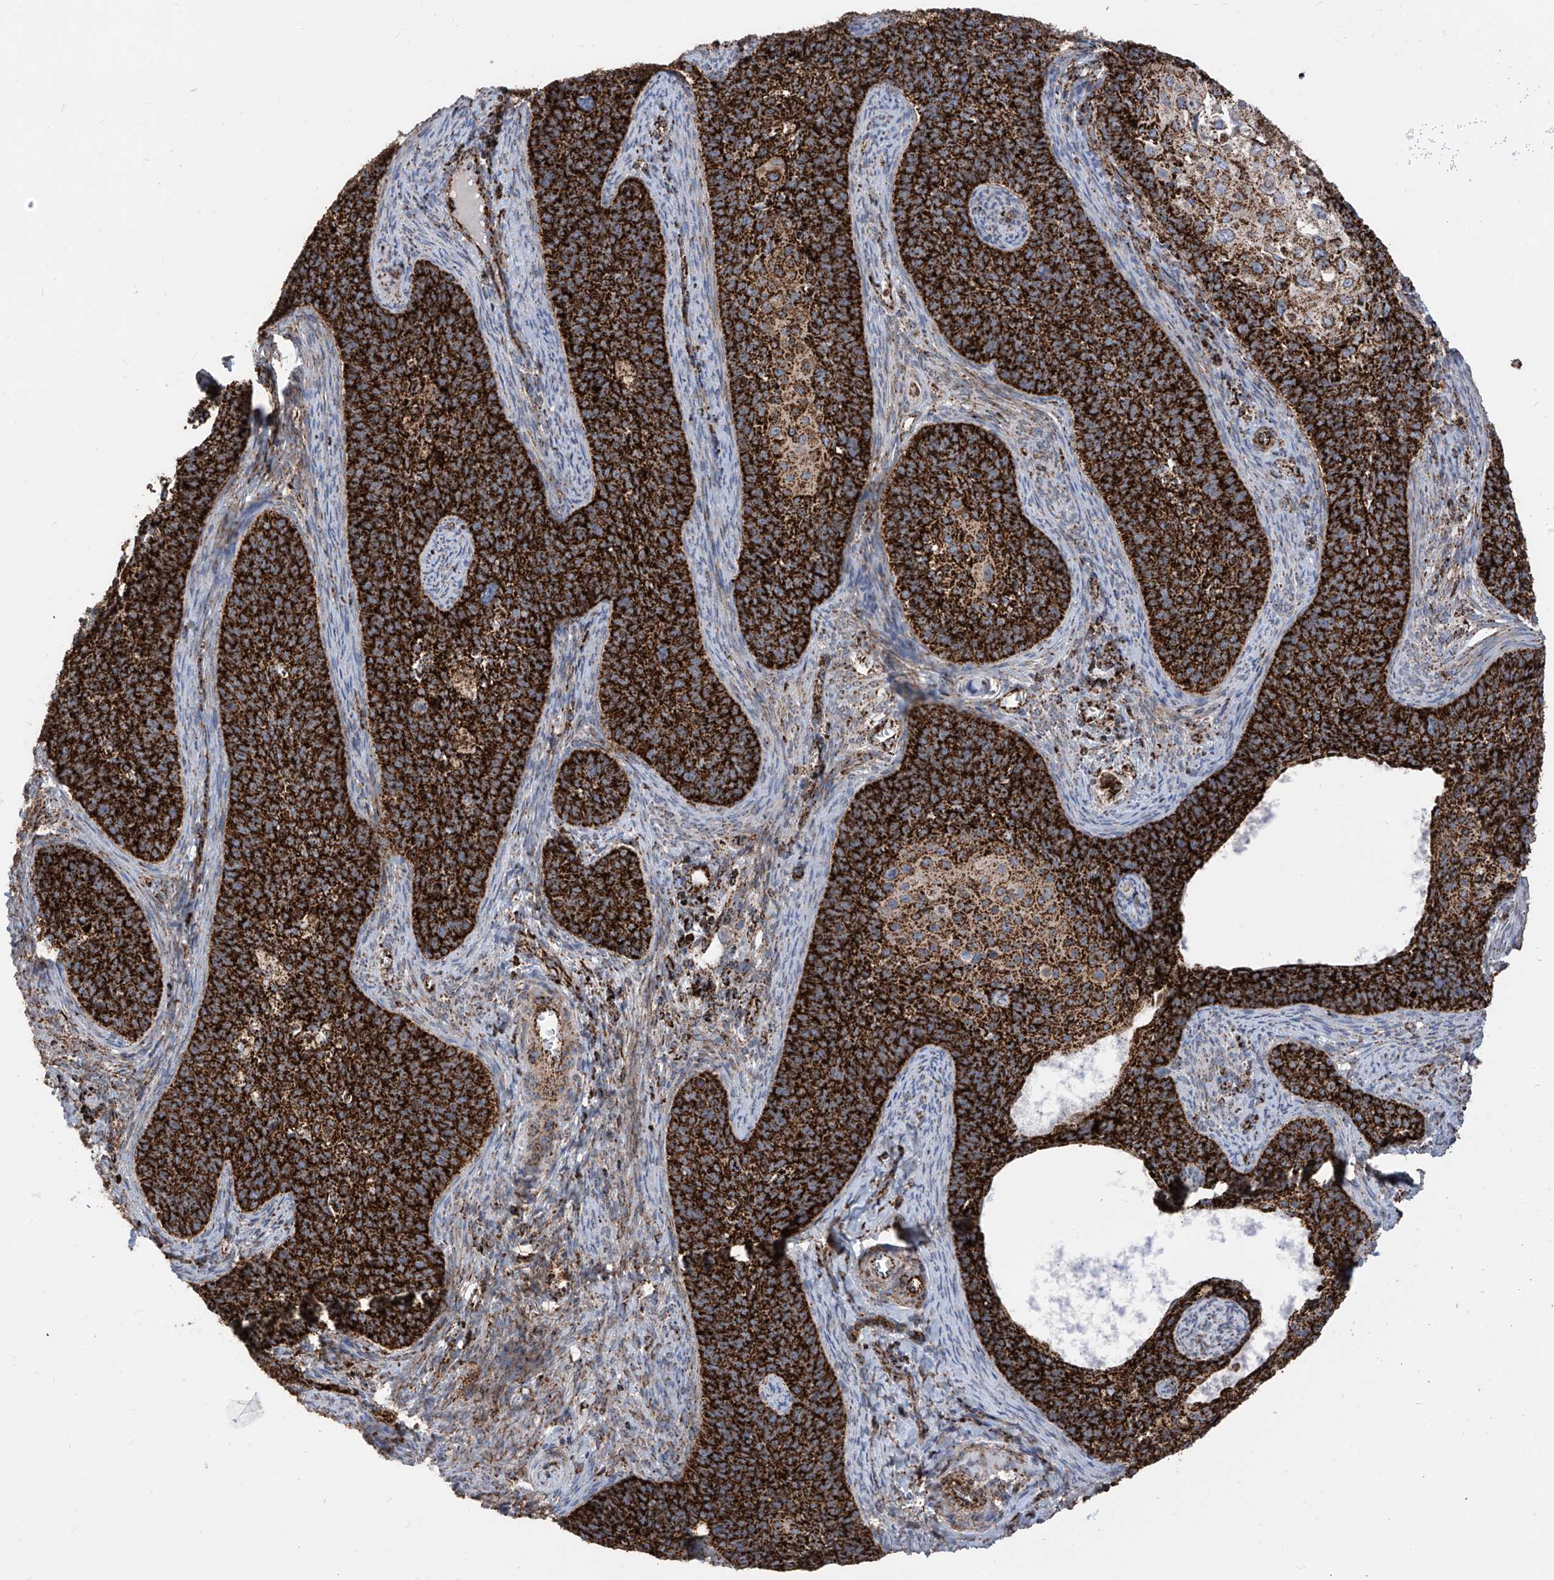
{"staining": {"intensity": "strong", "quantity": ">75%", "location": "cytoplasmic/membranous"}, "tissue": "cervical cancer", "cell_type": "Tumor cells", "image_type": "cancer", "snomed": [{"axis": "morphology", "description": "Squamous cell carcinoma, NOS"}, {"axis": "topography", "description": "Cervix"}], "caption": "Approximately >75% of tumor cells in human cervical squamous cell carcinoma reveal strong cytoplasmic/membranous protein positivity as visualized by brown immunohistochemical staining.", "gene": "COX5B", "patient": {"sex": "female", "age": 33}}